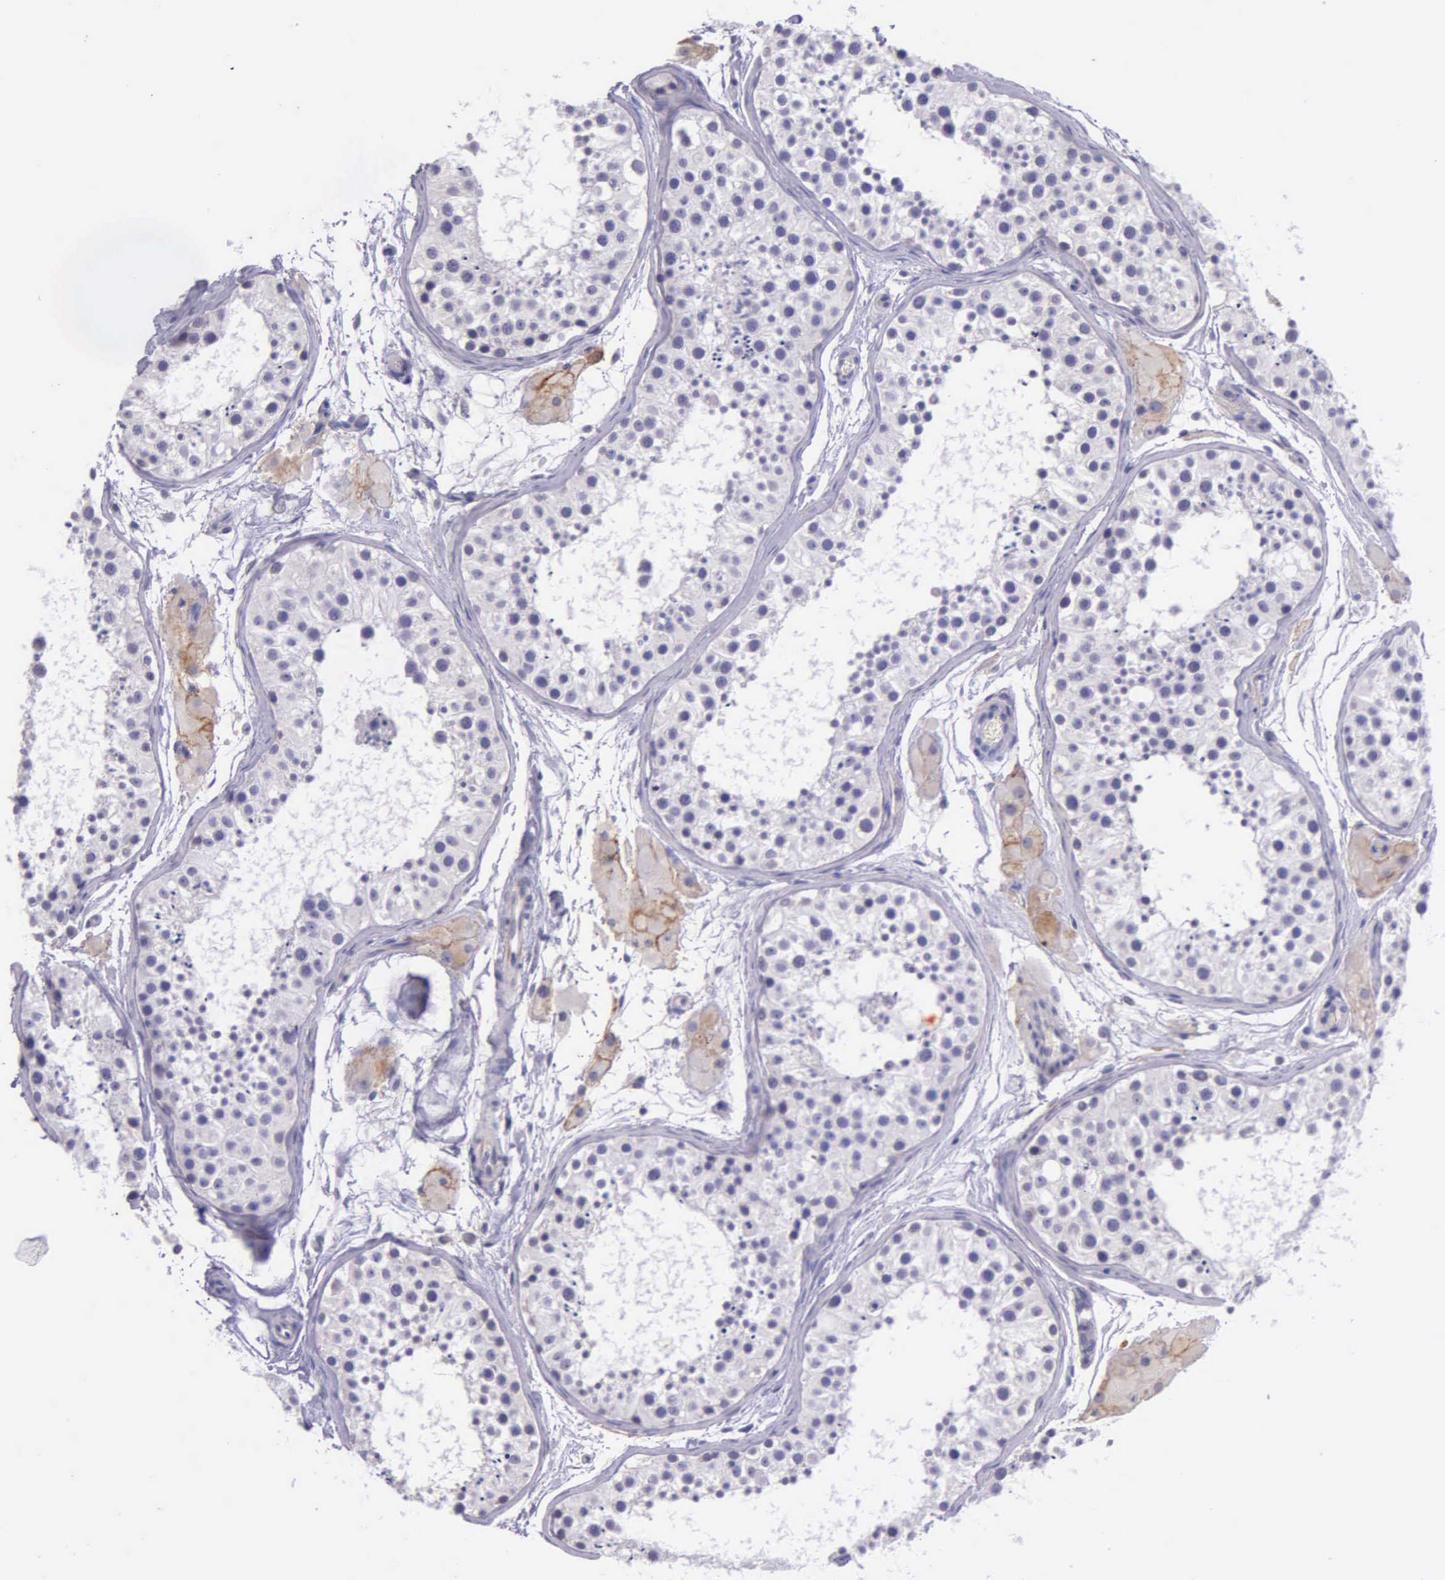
{"staining": {"intensity": "negative", "quantity": "none", "location": "none"}, "tissue": "testis", "cell_type": "Cells in seminiferous ducts", "image_type": "normal", "snomed": [{"axis": "morphology", "description": "Normal tissue, NOS"}, {"axis": "topography", "description": "Testis"}], "caption": "This is an immunohistochemistry photomicrograph of unremarkable testis. There is no expression in cells in seminiferous ducts.", "gene": "THSD7A", "patient": {"sex": "male", "age": 29}}